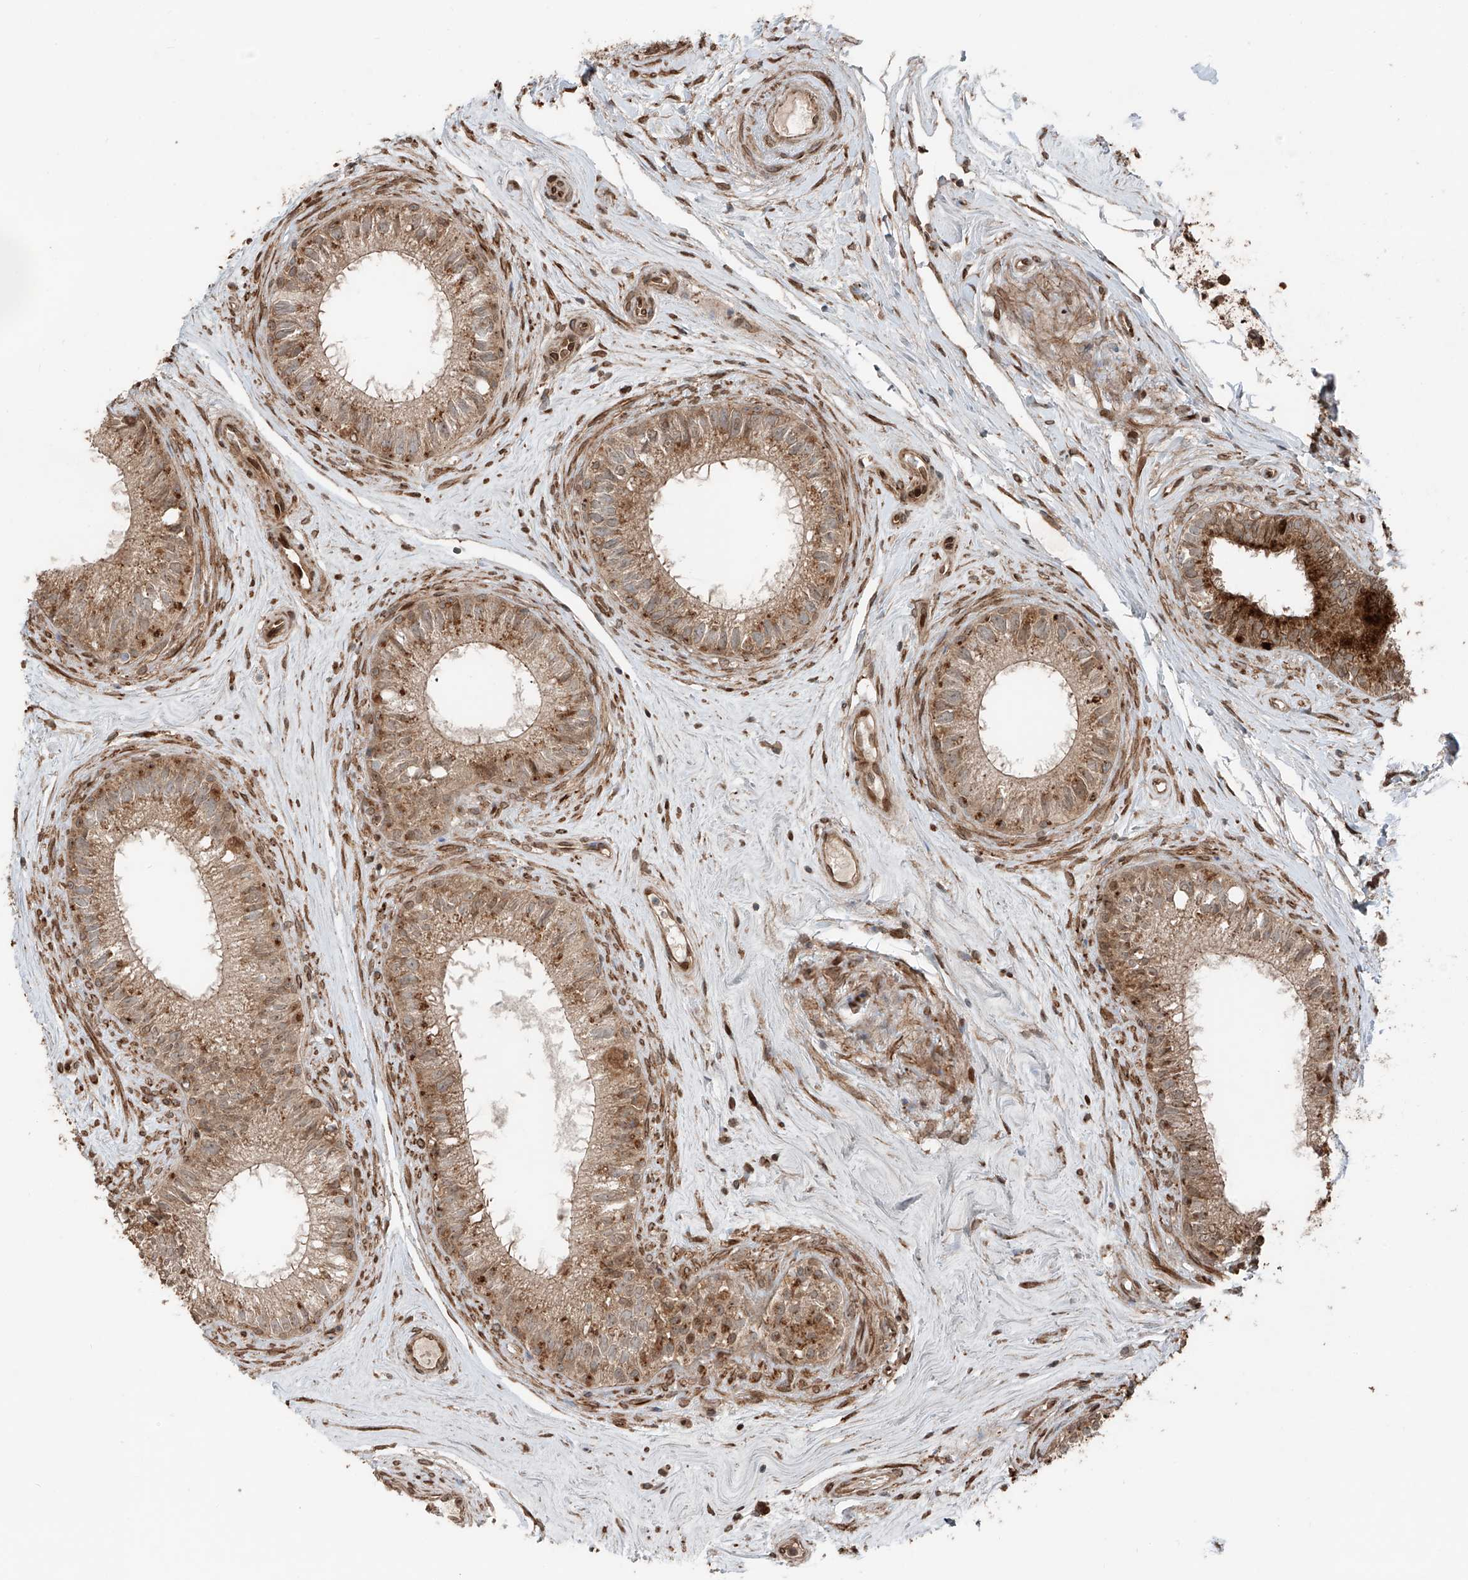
{"staining": {"intensity": "moderate", "quantity": ">75%", "location": "cytoplasmic/membranous"}, "tissue": "epididymis", "cell_type": "Glandular cells", "image_type": "normal", "snomed": [{"axis": "morphology", "description": "Normal tissue, NOS"}, {"axis": "topography", "description": "Epididymis"}], "caption": "Immunohistochemical staining of unremarkable human epididymis exhibits moderate cytoplasmic/membranous protein positivity in about >75% of glandular cells. (DAB (3,3'-diaminobenzidine) IHC with brightfield microscopy, high magnification).", "gene": "CEP162", "patient": {"sex": "male", "age": 71}}